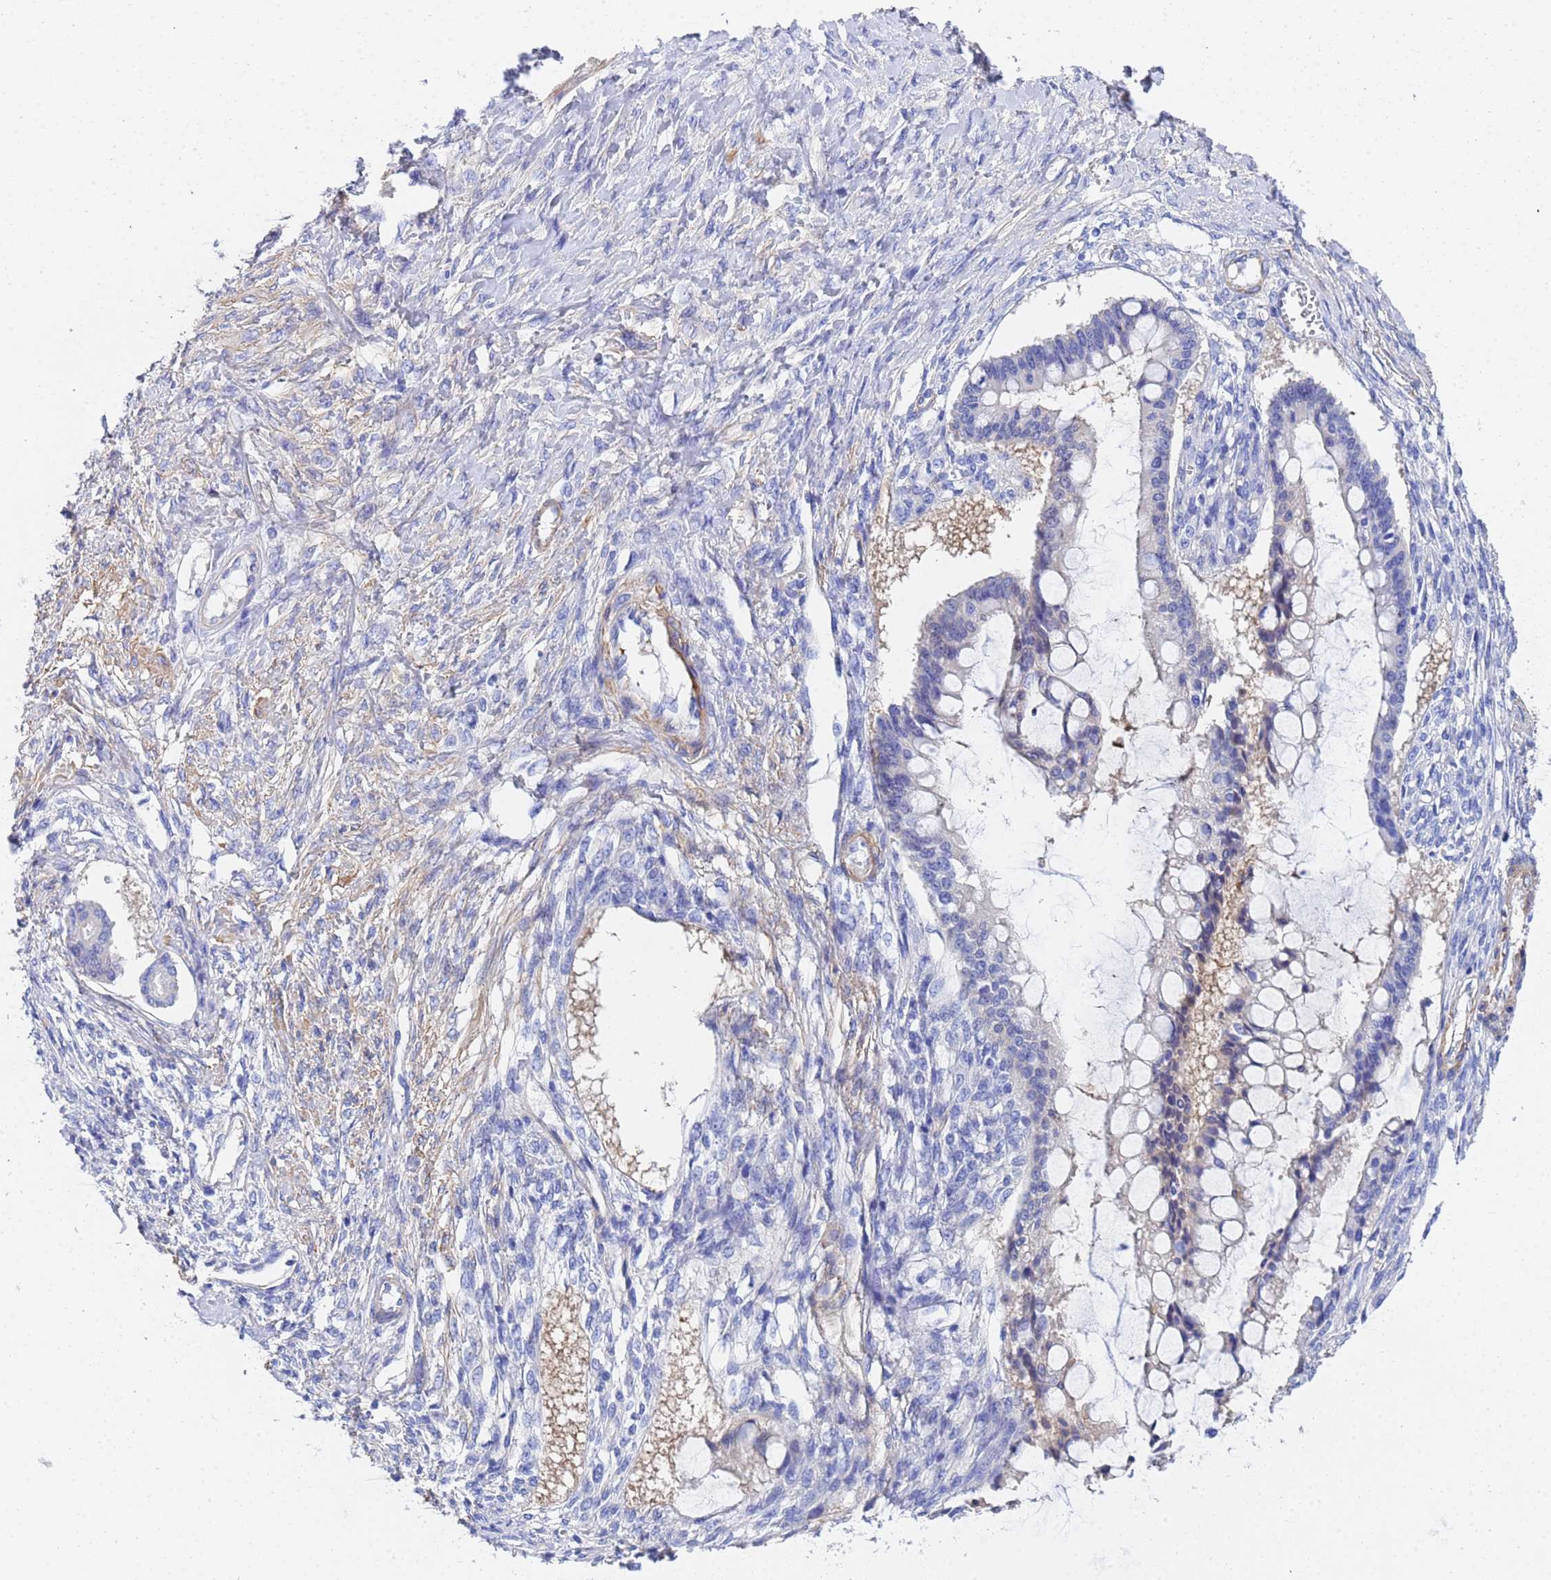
{"staining": {"intensity": "negative", "quantity": "none", "location": "none"}, "tissue": "ovarian cancer", "cell_type": "Tumor cells", "image_type": "cancer", "snomed": [{"axis": "morphology", "description": "Cystadenocarcinoma, mucinous, NOS"}, {"axis": "topography", "description": "Ovary"}], "caption": "High power microscopy micrograph of an immunohistochemistry photomicrograph of ovarian cancer (mucinous cystadenocarcinoma), revealing no significant positivity in tumor cells.", "gene": "CST4", "patient": {"sex": "female", "age": 73}}